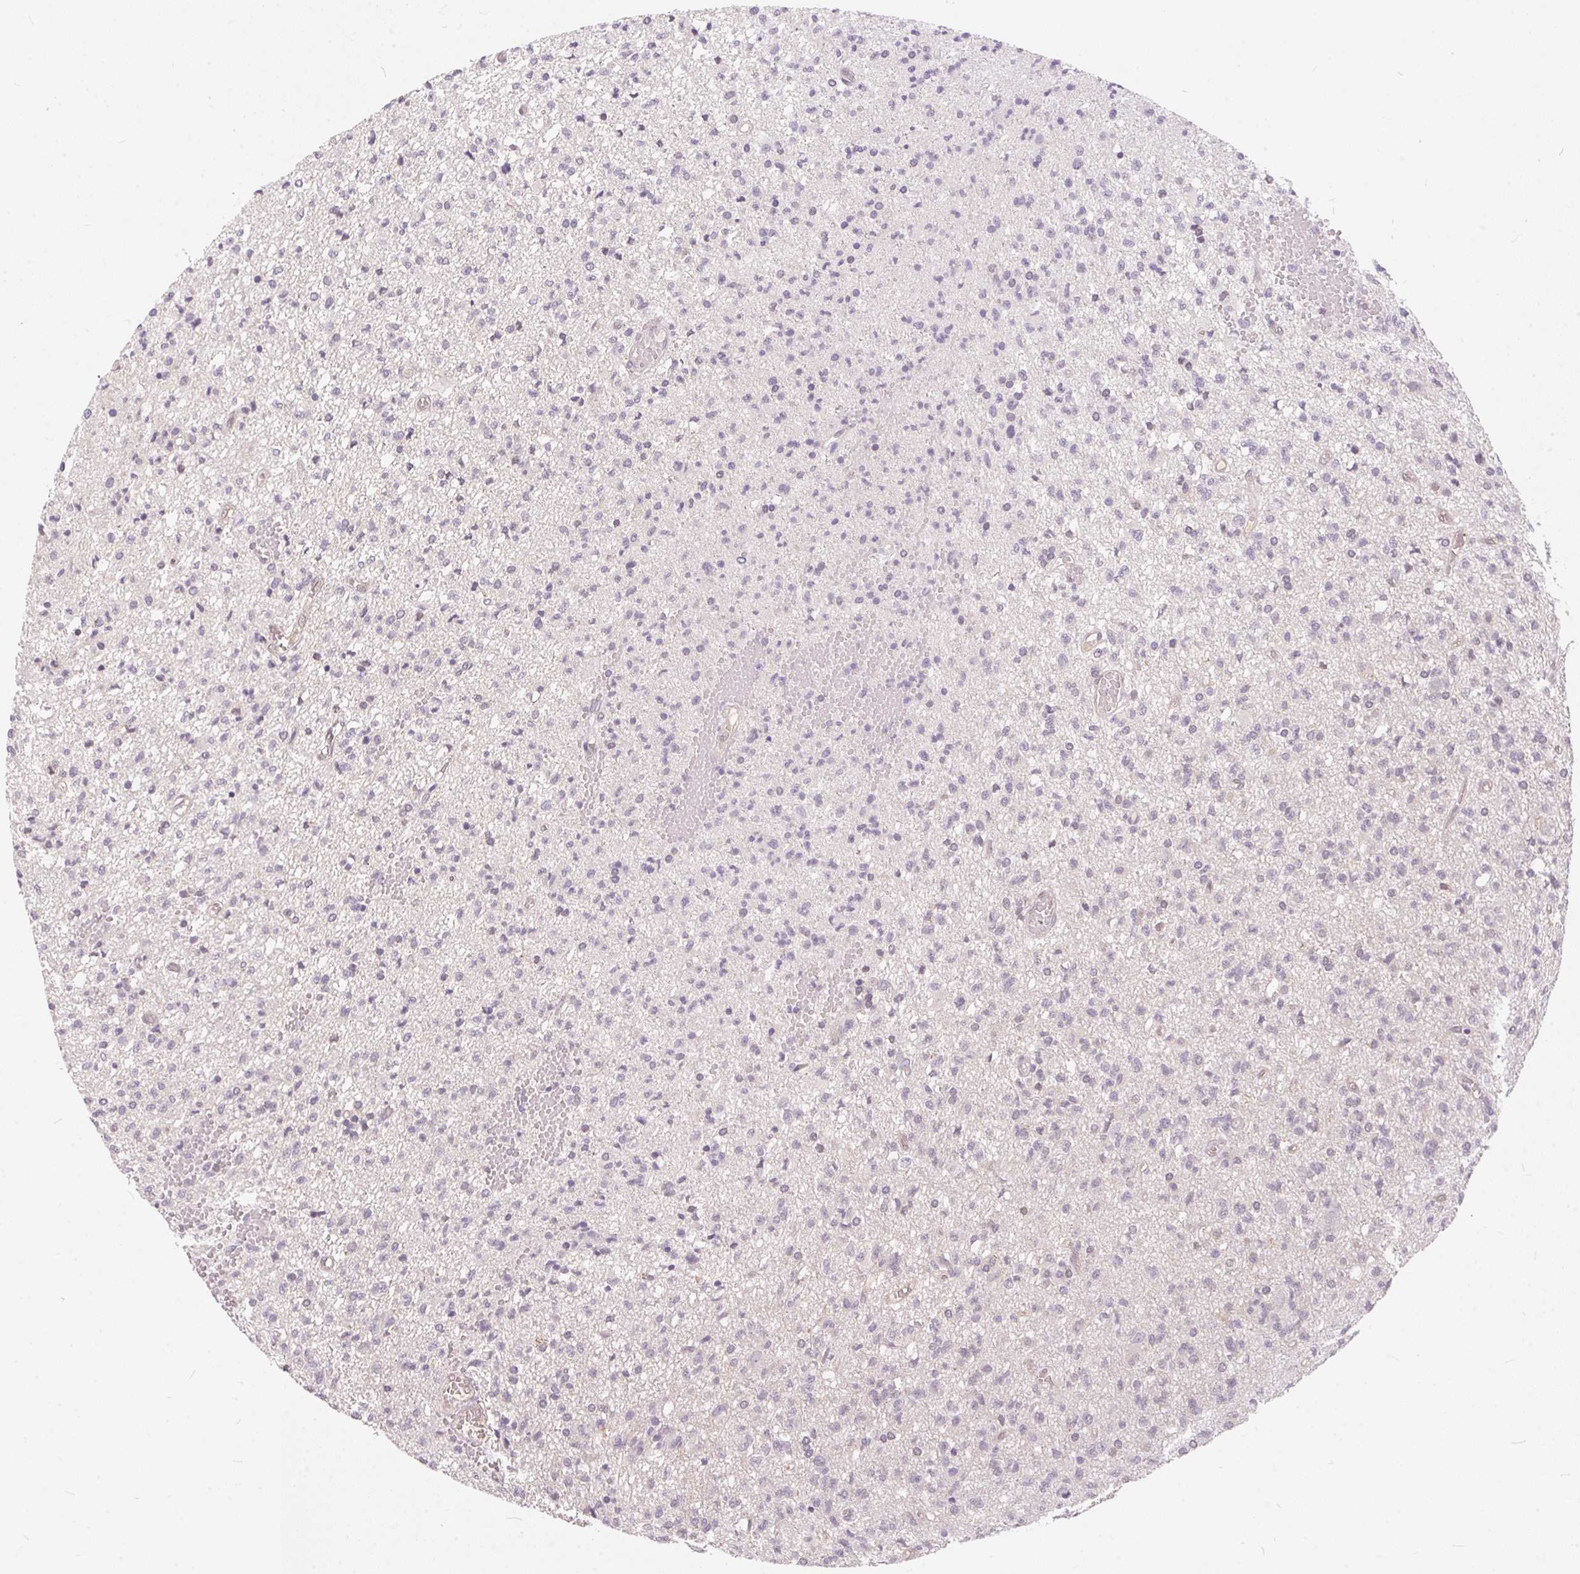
{"staining": {"intensity": "negative", "quantity": "none", "location": "none"}, "tissue": "glioma", "cell_type": "Tumor cells", "image_type": "cancer", "snomed": [{"axis": "morphology", "description": "Glioma, malignant, Low grade"}, {"axis": "topography", "description": "Brain"}], "caption": "Immunohistochemistry (IHC) of human malignant glioma (low-grade) exhibits no positivity in tumor cells.", "gene": "BLMH", "patient": {"sex": "male", "age": 64}}